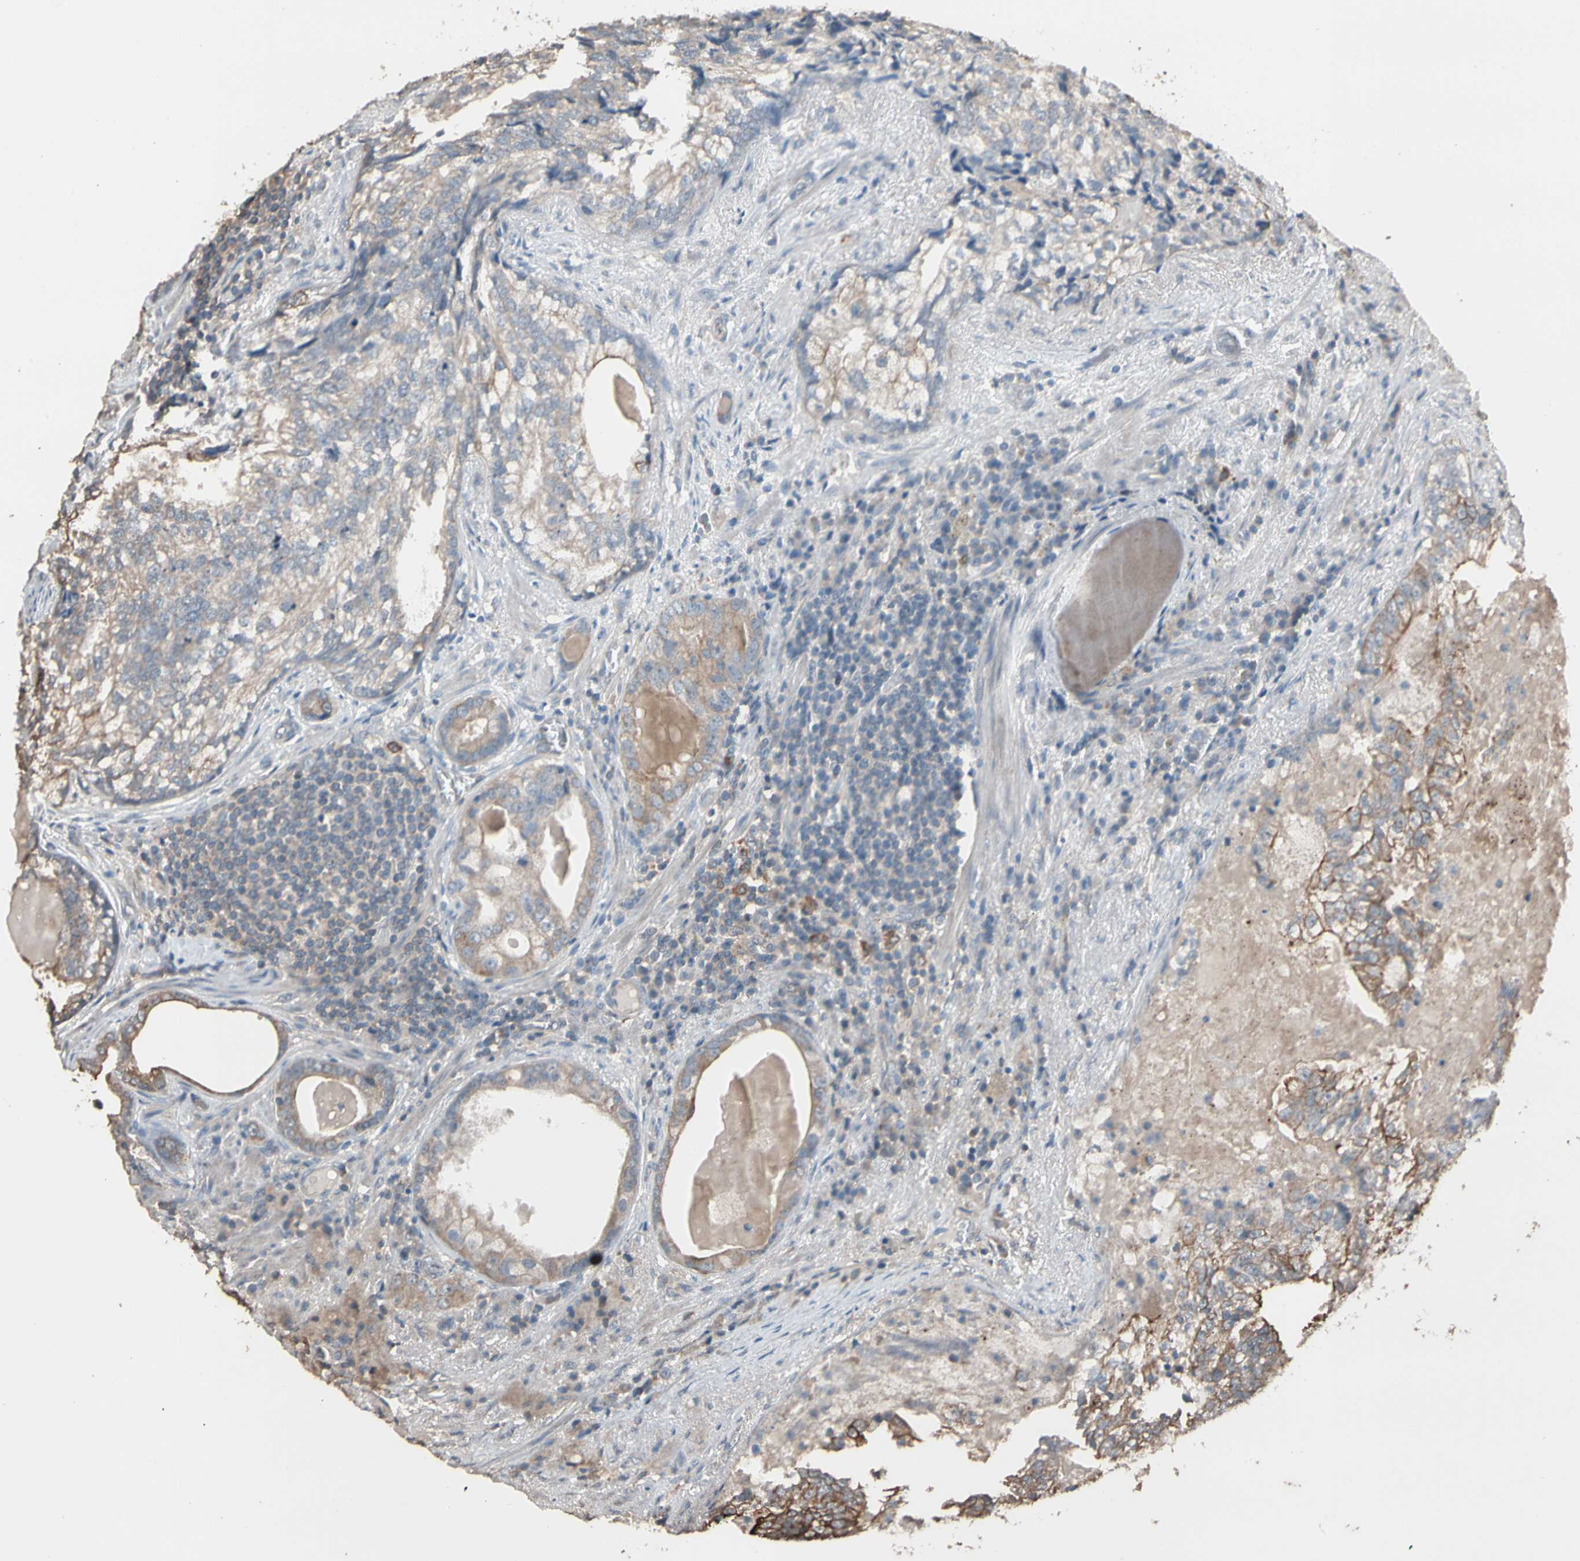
{"staining": {"intensity": "moderate", "quantity": ">75%", "location": "cytoplasmic/membranous"}, "tissue": "prostate cancer", "cell_type": "Tumor cells", "image_type": "cancer", "snomed": [{"axis": "morphology", "description": "Adenocarcinoma, High grade"}, {"axis": "topography", "description": "Prostate"}], "caption": "Moderate cytoplasmic/membranous expression is seen in approximately >75% of tumor cells in prostate adenocarcinoma (high-grade).", "gene": "MAP3K7", "patient": {"sex": "male", "age": 66}}